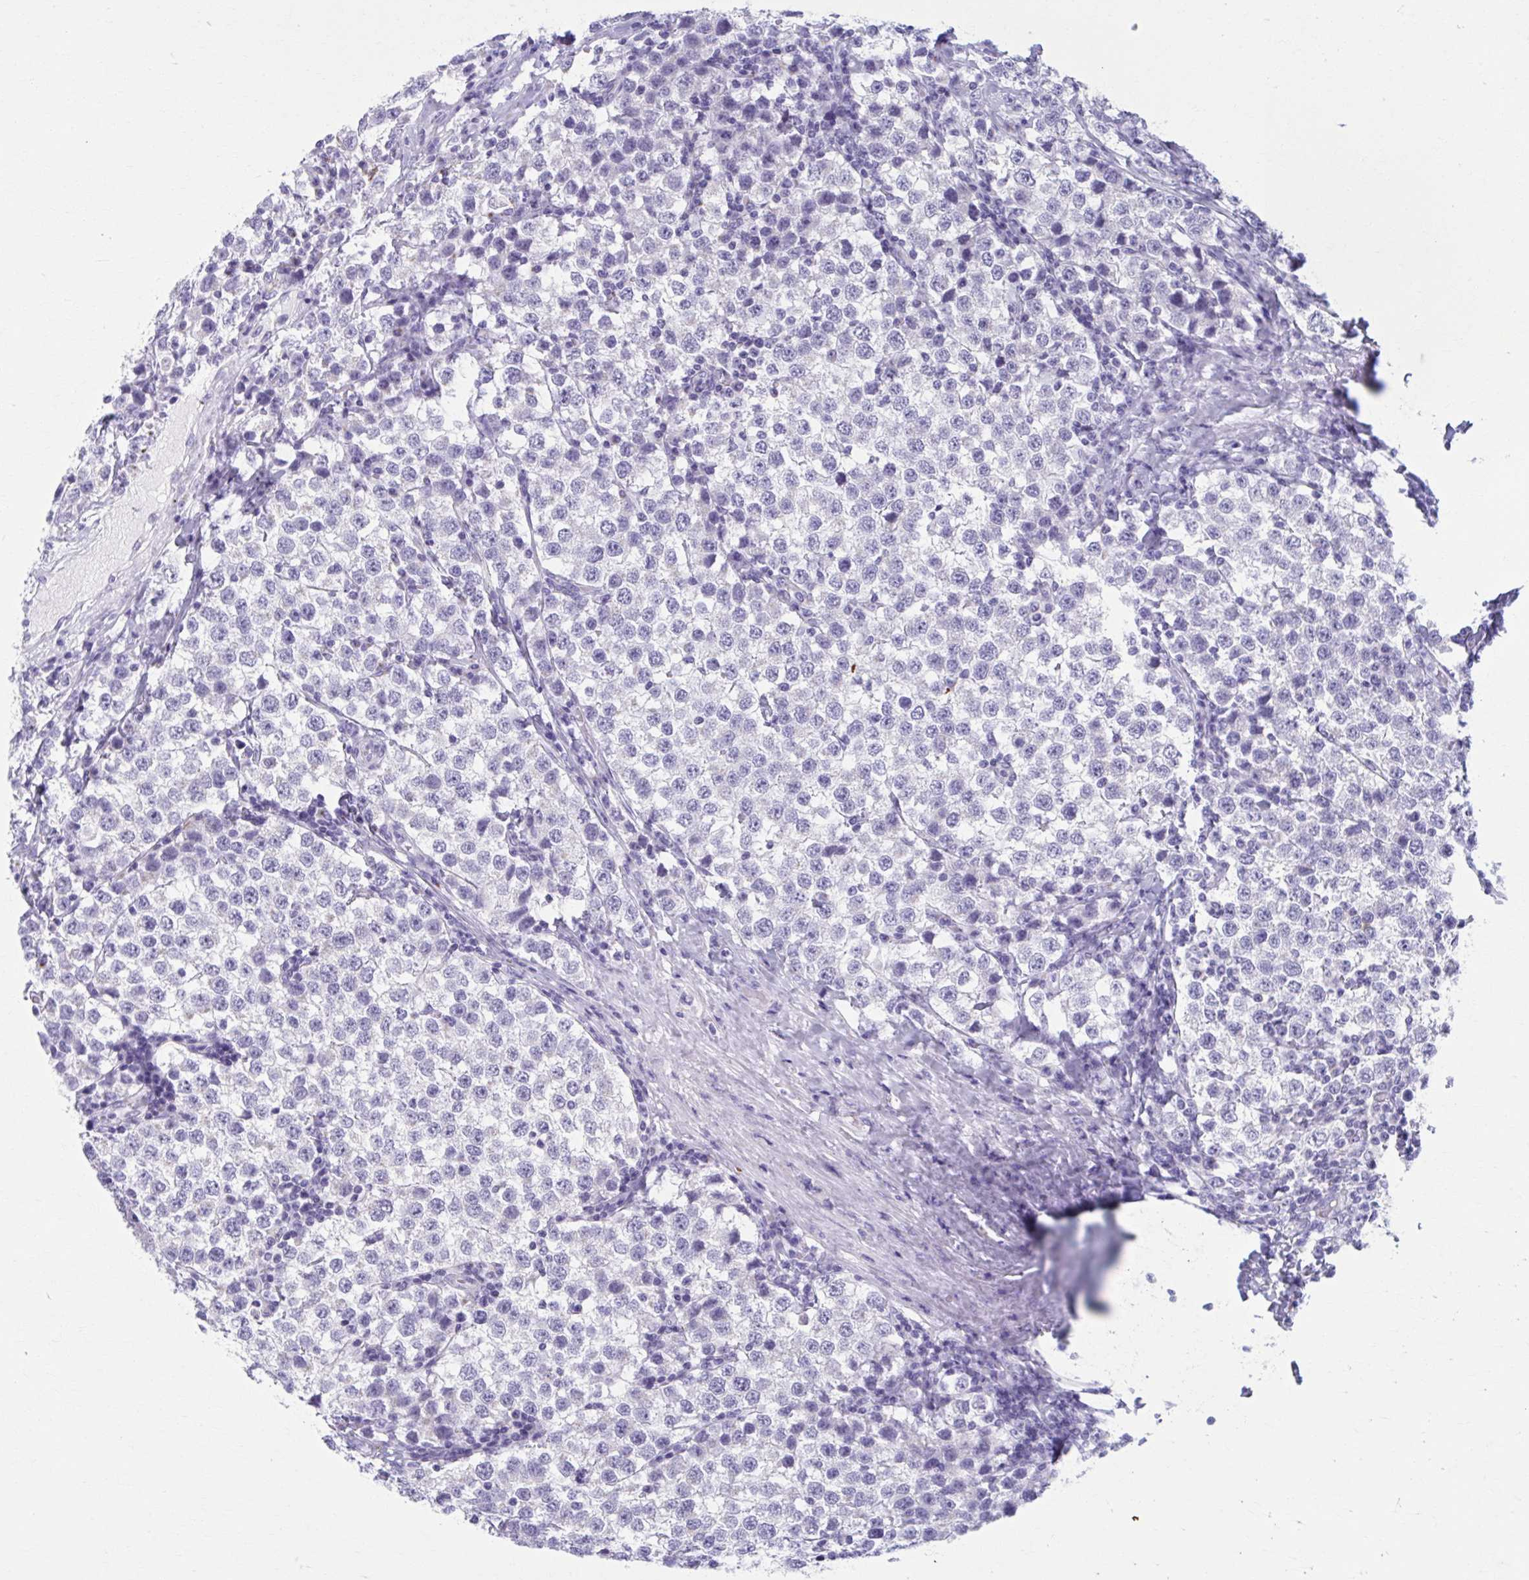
{"staining": {"intensity": "negative", "quantity": "none", "location": "none"}, "tissue": "testis cancer", "cell_type": "Tumor cells", "image_type": "cancer", "snomed": [{"axis": "morphology", "description": "Seminoma, NOS"}, {"axis": "topography", "description": "Testis"}], "caption": "An immunohistochemistry (IHC) photomicrograph of testis seminoma is shown. There is no staining in tumor cells of testis seminoma. (Brightfield microscopy of DAB IHC at high magnification).", "gene": "KCNE2", "patient": {"sex": "male", "age": 34}}